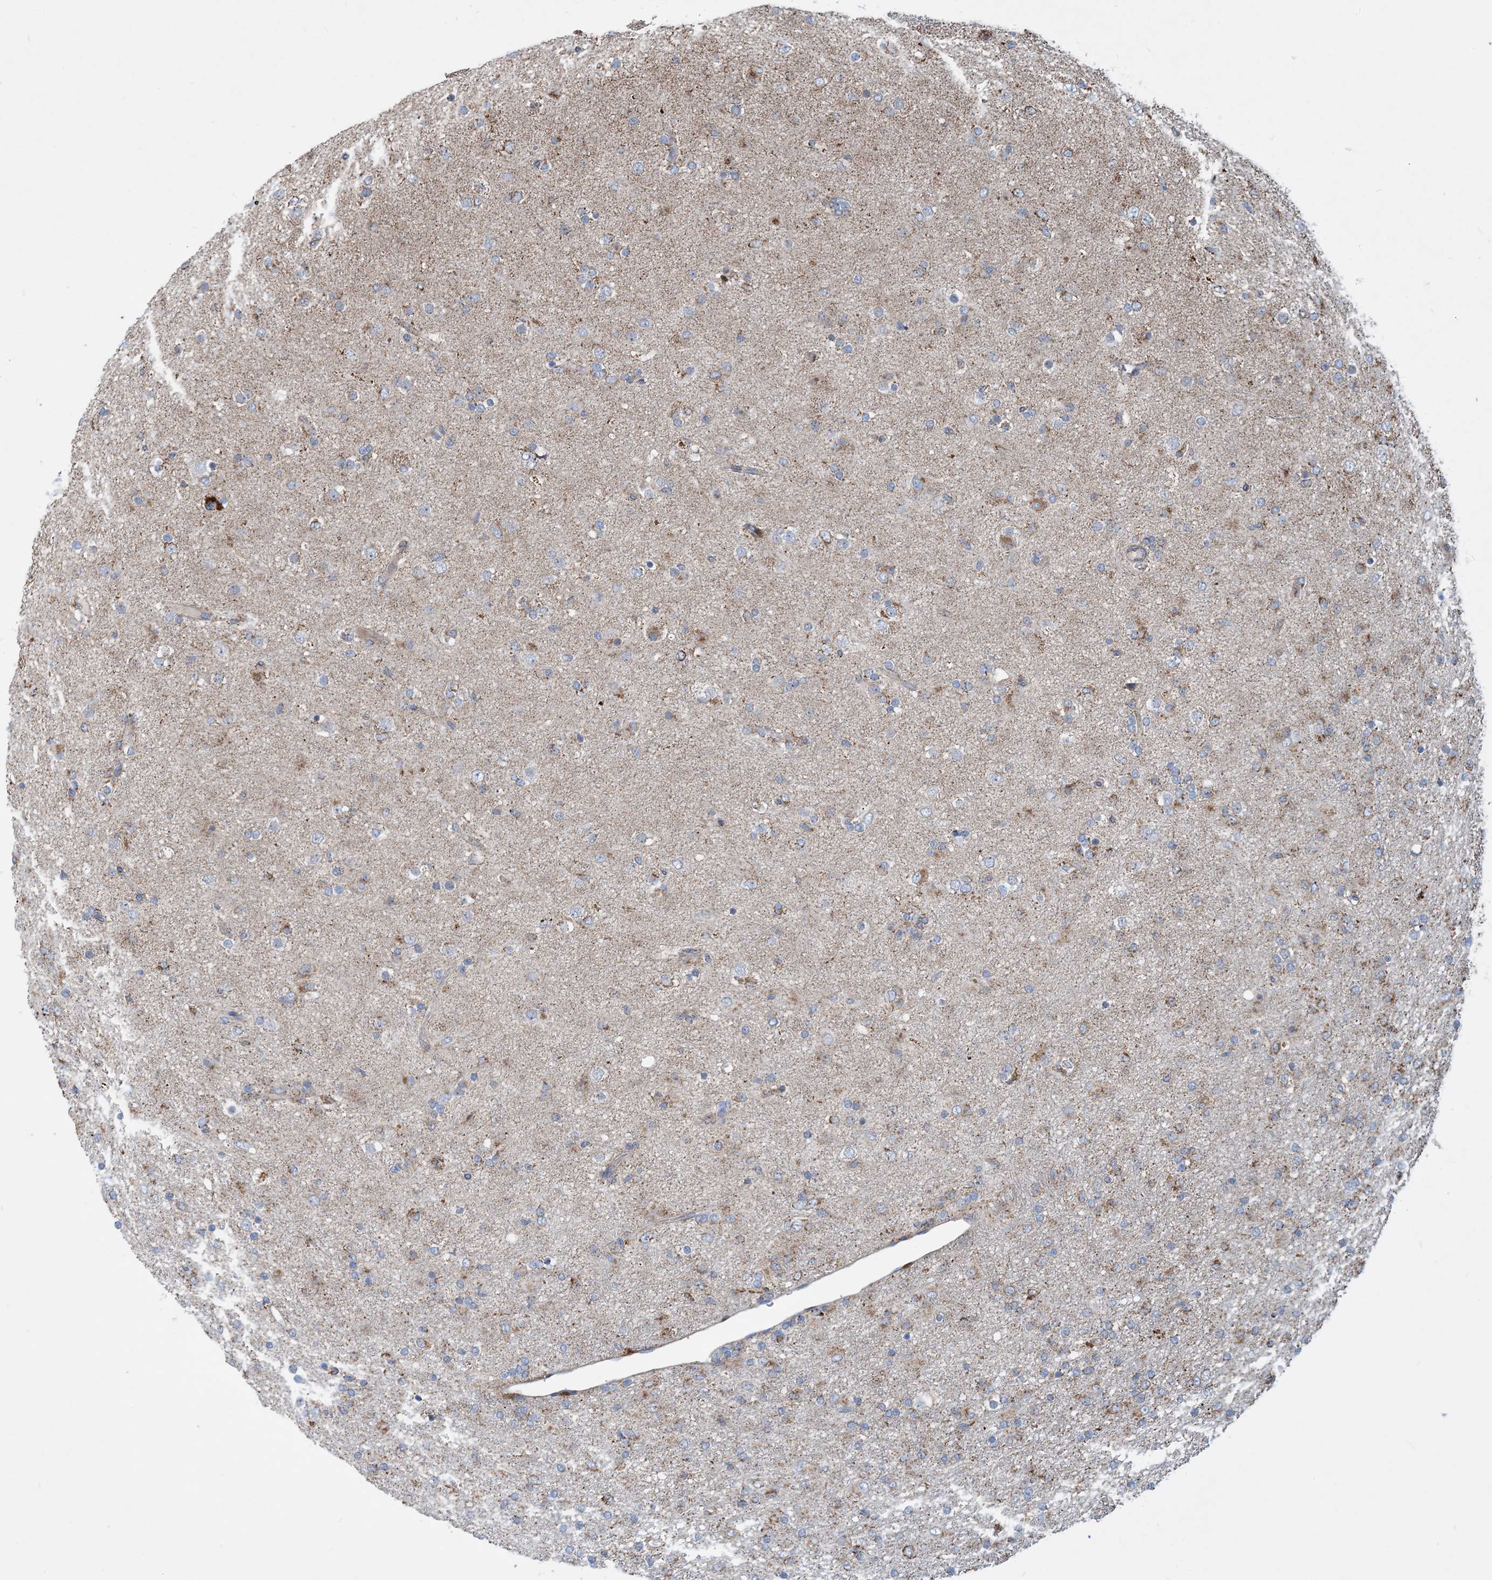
{"staining": {"intensity": "weak", "quantity": "<25%", "location": "cytoplasmic/membranous"}, "tissue": "glioma", "cell_type": "Tumor cells", "image_type": "cancer", "snomed": [{"axis": "morphology", "description": "Glioma, malignant, Low grade"}, {"axis": "topography", "description": "Brain"}], "caption": "Malignant glioma (low-grade) was stained to show a protein in brown. There is no significant positivity in tumor cells.", "gene": "PCDHGA1", "patient": {"sex": "male", "age": 65}}